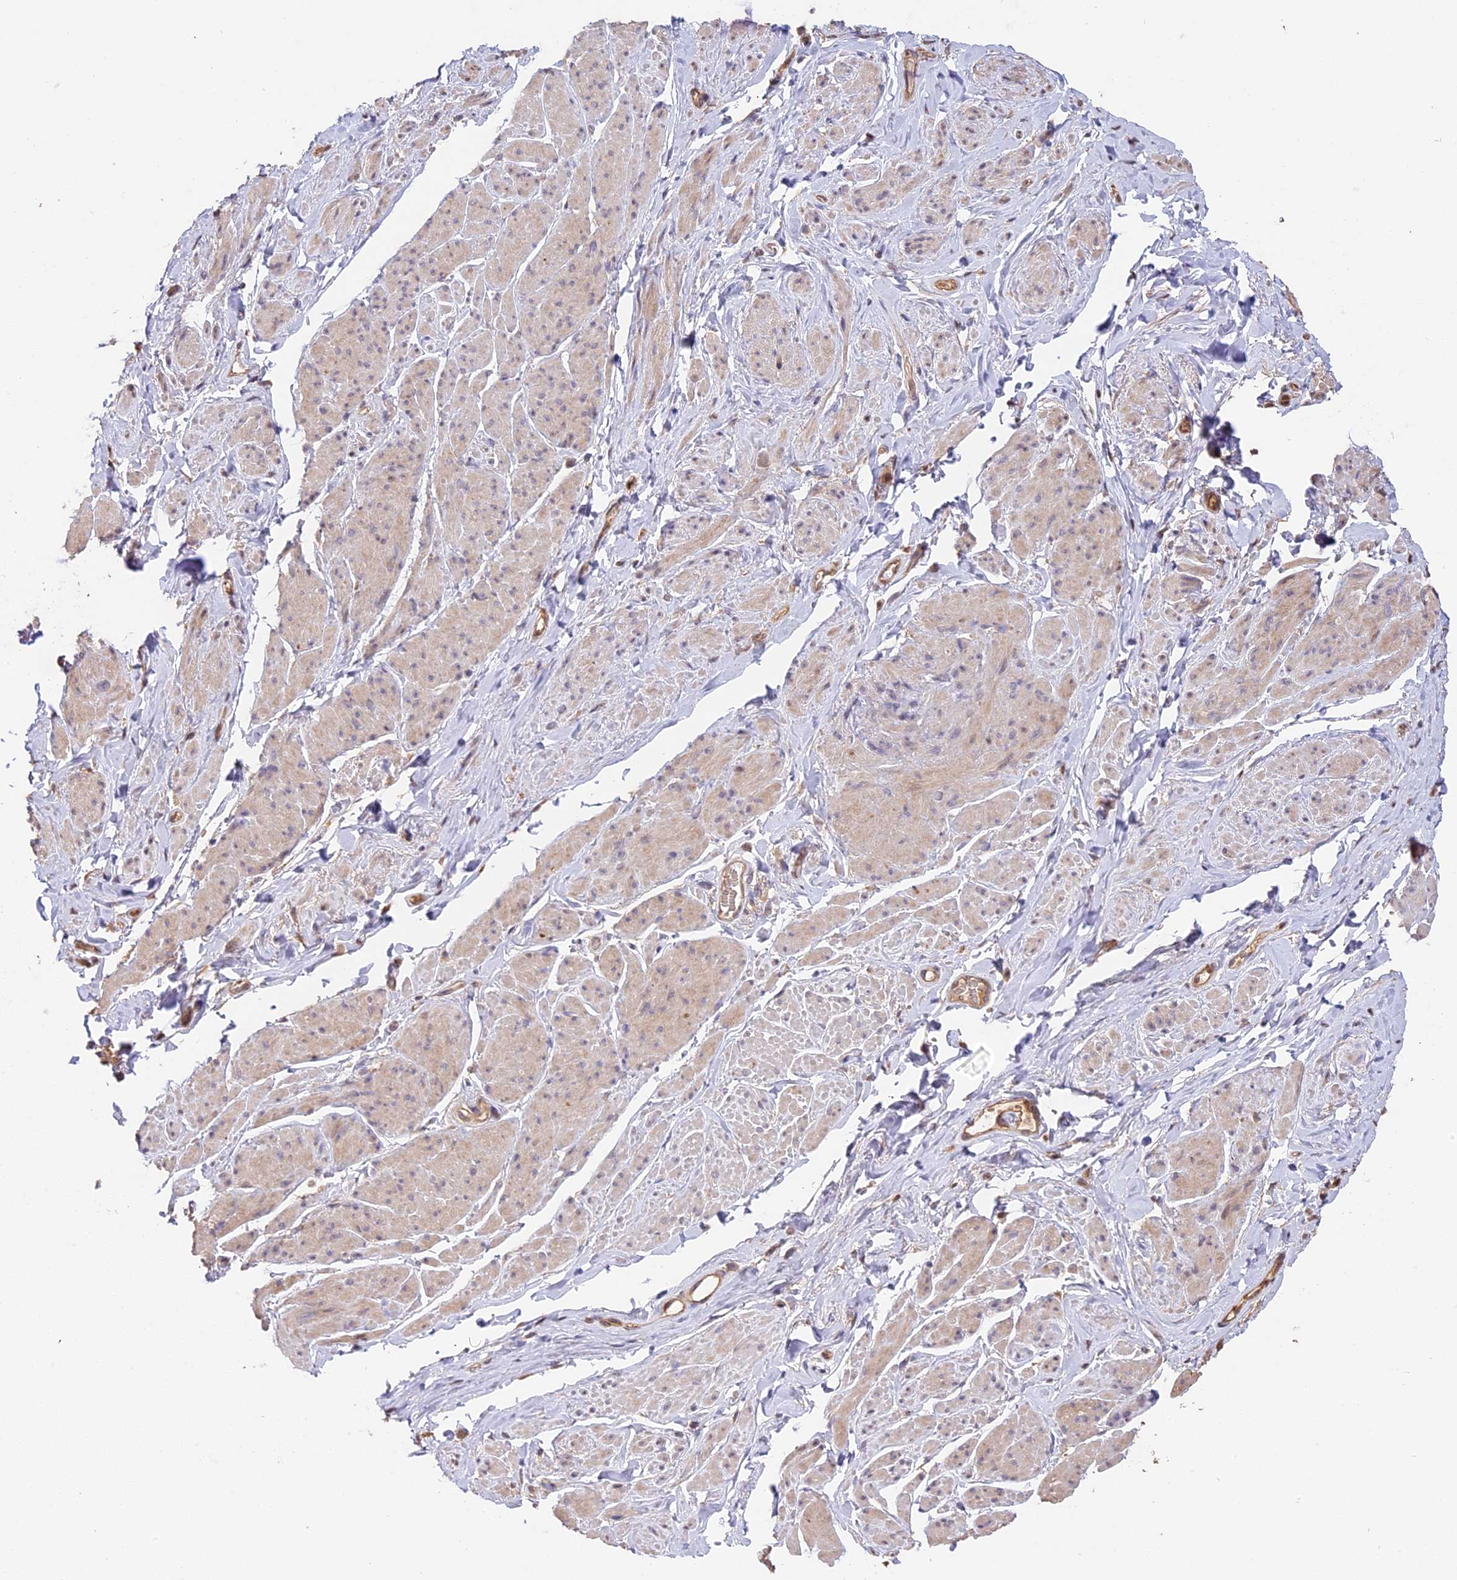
{"staining": {"intensity": "negative", "quantity": "none", "location": "none"}, "tissue": "smooth muscle", "cell_type": "Smooth muscle cells", "image_type": "normal", "snomed": [{"axis": "morphology", "description": "Normal tissue, NOS"}, {"axis": "topography", "description": "Smooth muscle"}, {"axis": "topography", "description": "Peripheral nerve tissue"}], "caption": "Smooth muscle cells show no significant protein expression in unremarkable smooth muscle.", "gene": "PPP1R37", "patient": {"sex": "male", "age": 69}}